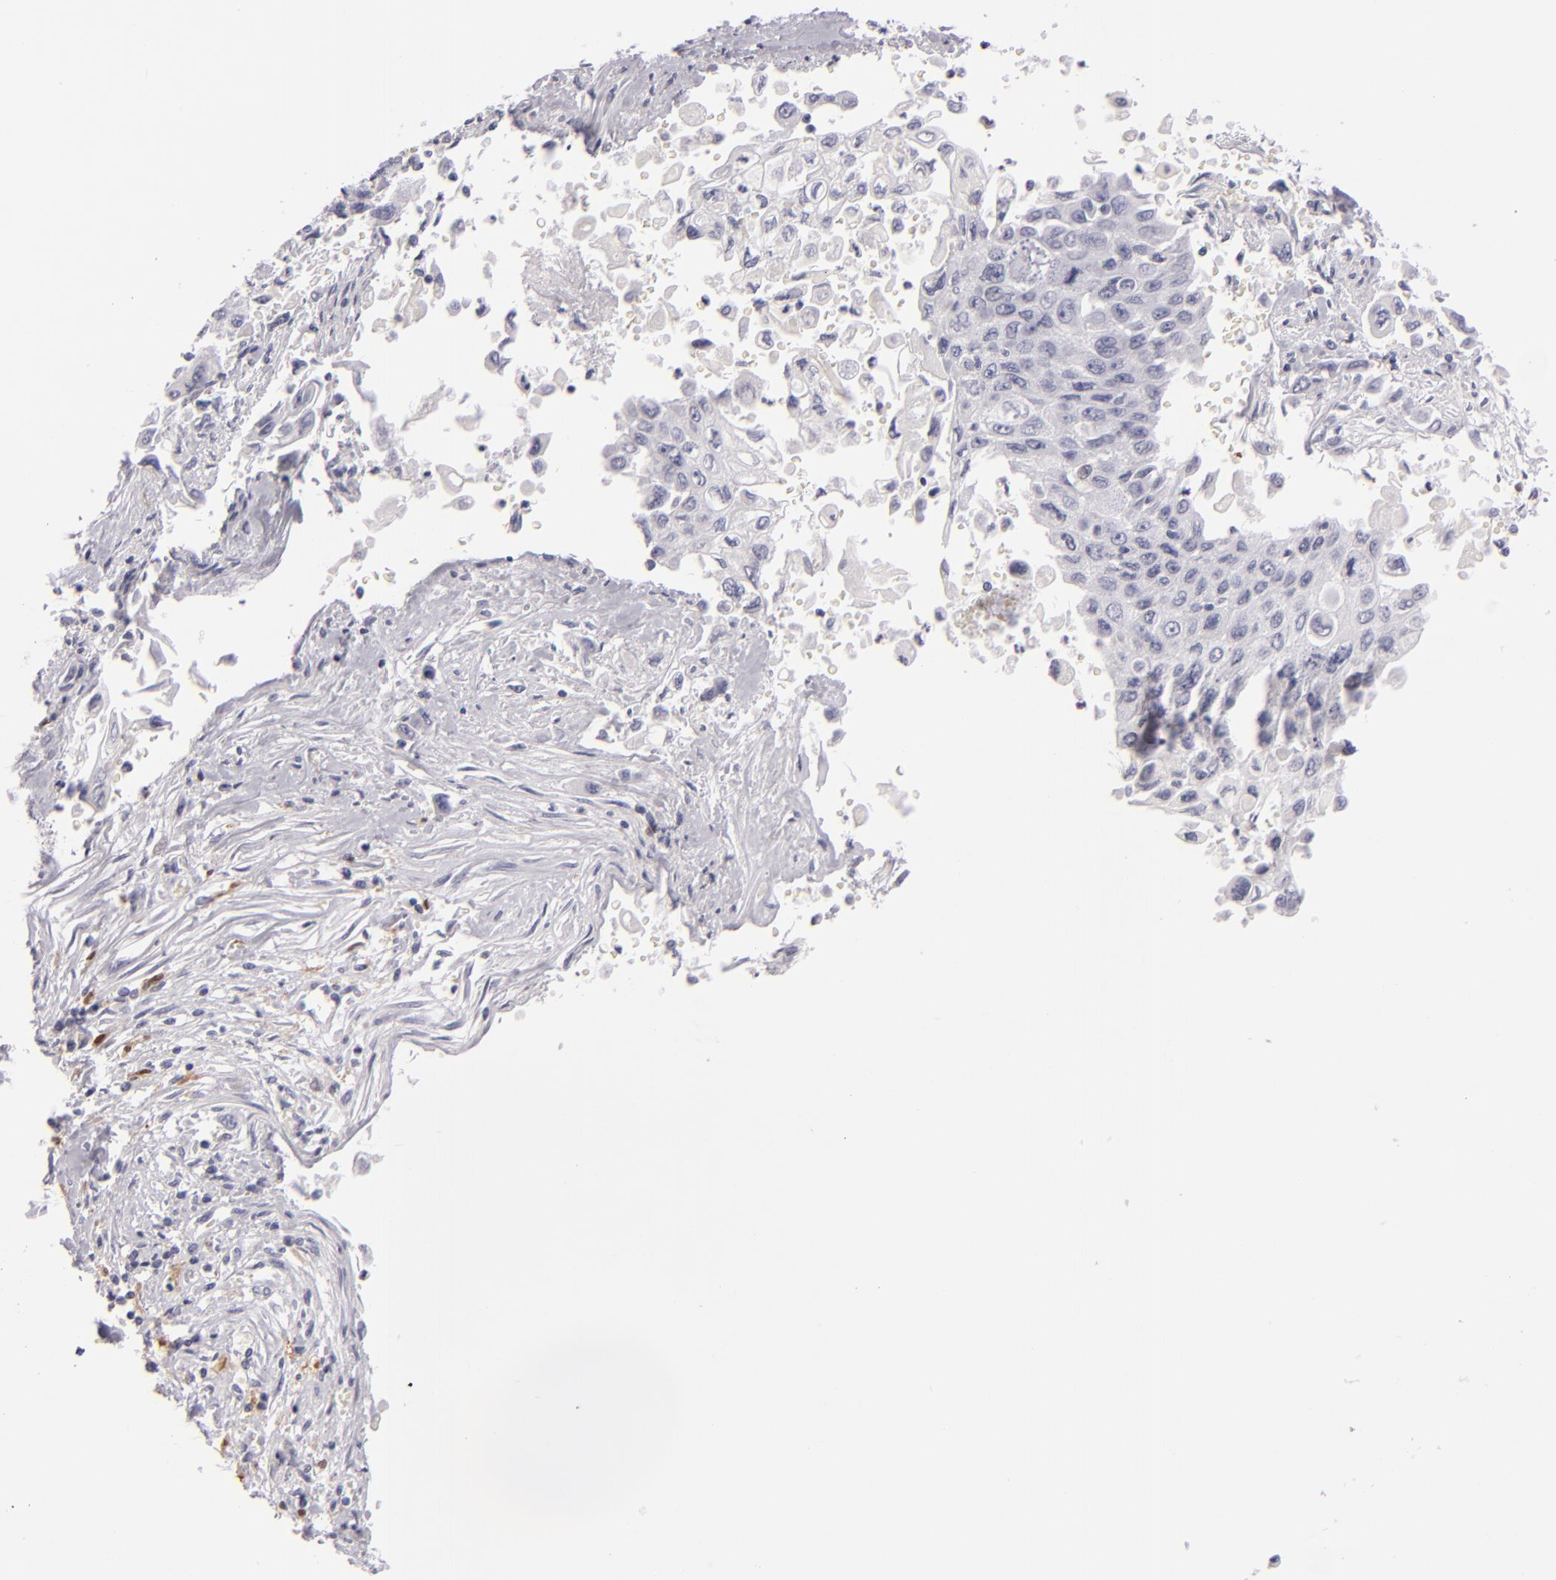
{"staining": {"intensity": "negative", "quantity": "none", "location": "none"}, "tissue": "pancreatic cancer", "cell_type": "Tumor cells", "image_type": "cancer", "snomed": [{"axis": "morphology", "description": "Adenocarcinoma, NOS"}, {"axis": "topography", "description": "Pancreas"}], "caption": "Immunohistochemical staining of human adenocarcinoma (pancreatic) displays no significant staining in tumor cells.", "gene": "F13A1", "patient": {"sex": "male", "age": 70}}